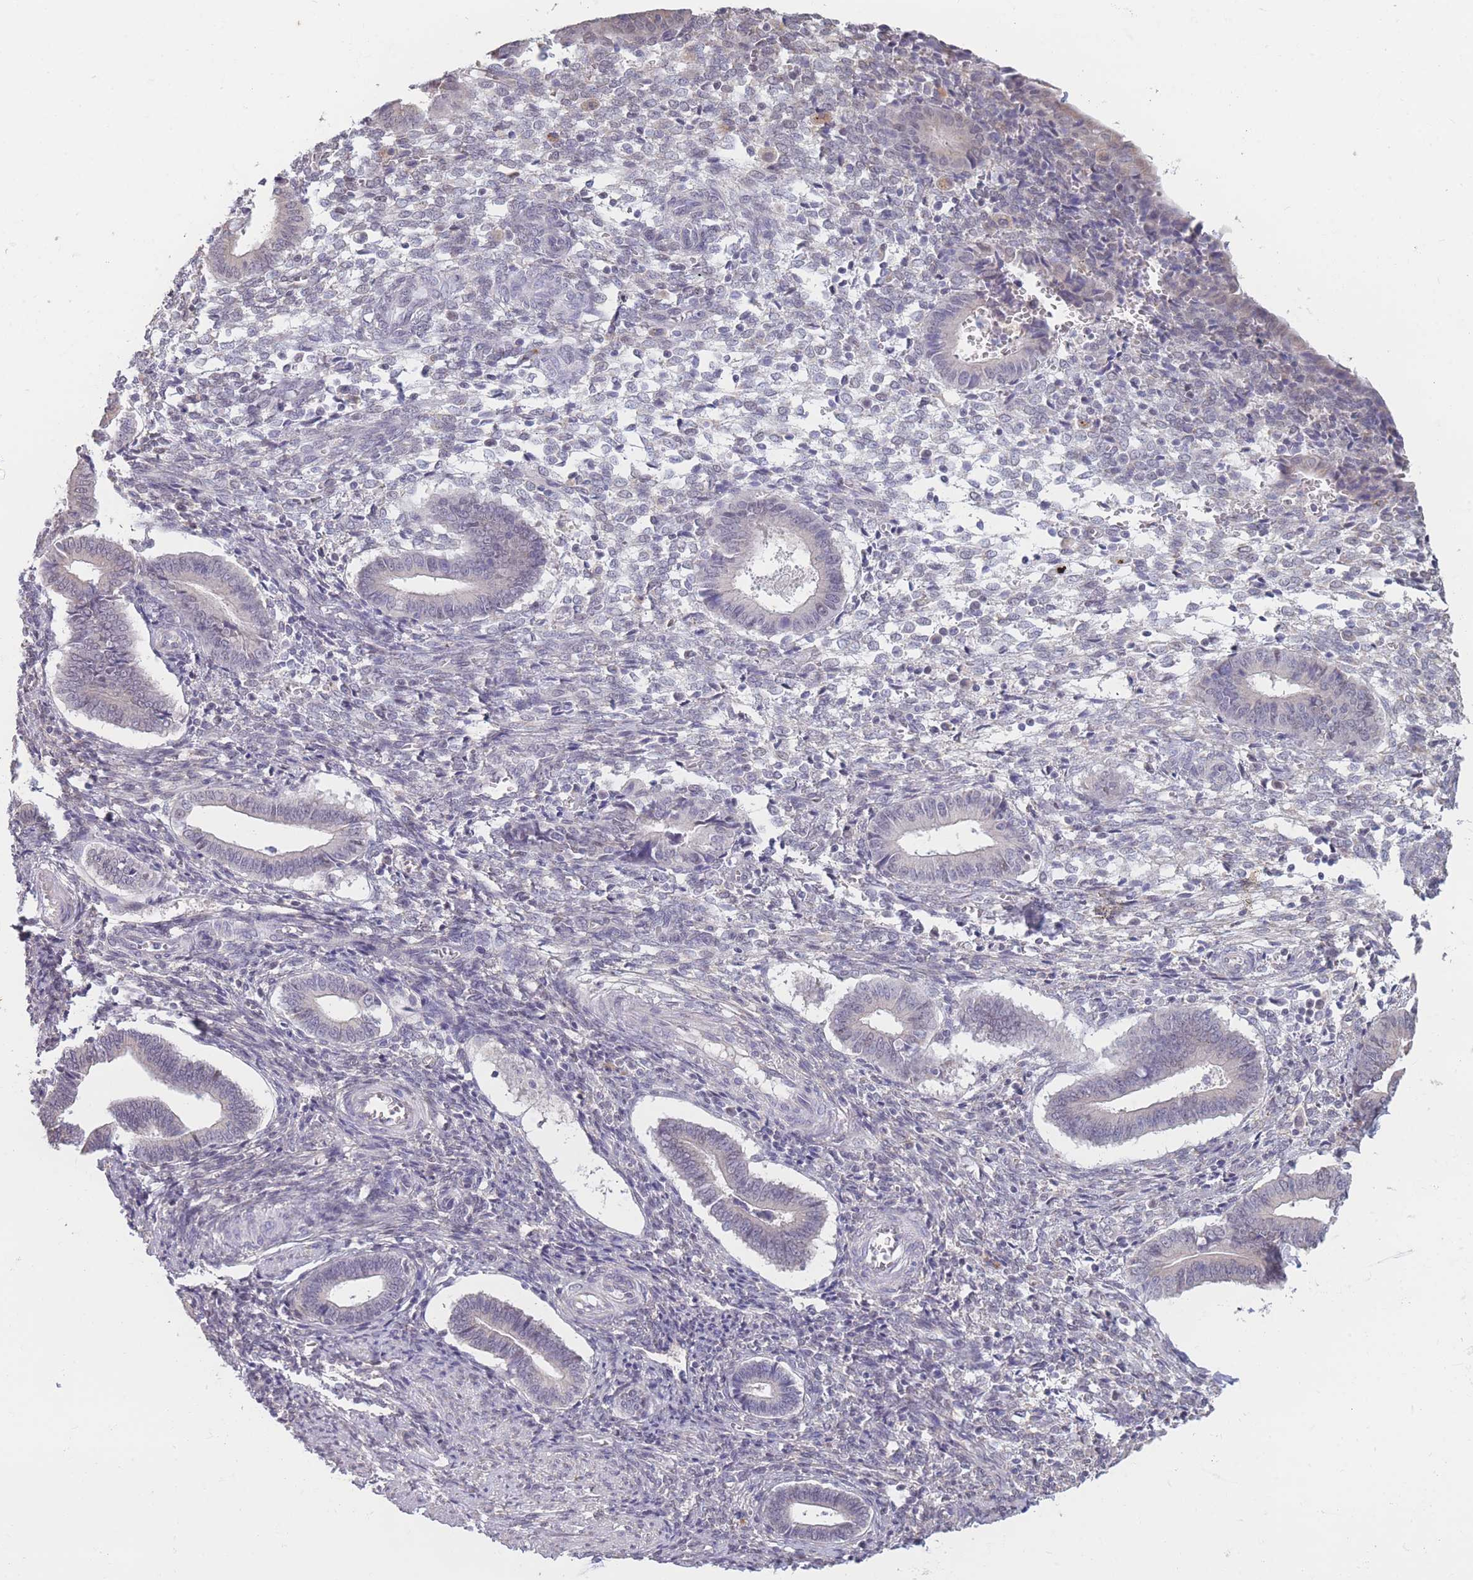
{"staining": {"intensity": "negative", "quantity": "none", "location": "none"}, "tissue": "endometrium", "cell_type": "Cells in endometrial stroma", "image_type": "normal", "snomed": [{"axis": "morphology", "description": "Normal tissue, NOS"}, {"axis": "topography", "description": "Other"}, {"axis": "topography", "description": "Endometrium"}], "caption": "Immunohistochemistry photomicrograph of unremarkable human endometrium stained for a protein (brown), which demonstrates no staining in cells in endometrial stroma.", "gene": "COL27A1", "patient": {"sex": "female", "age": 44}}